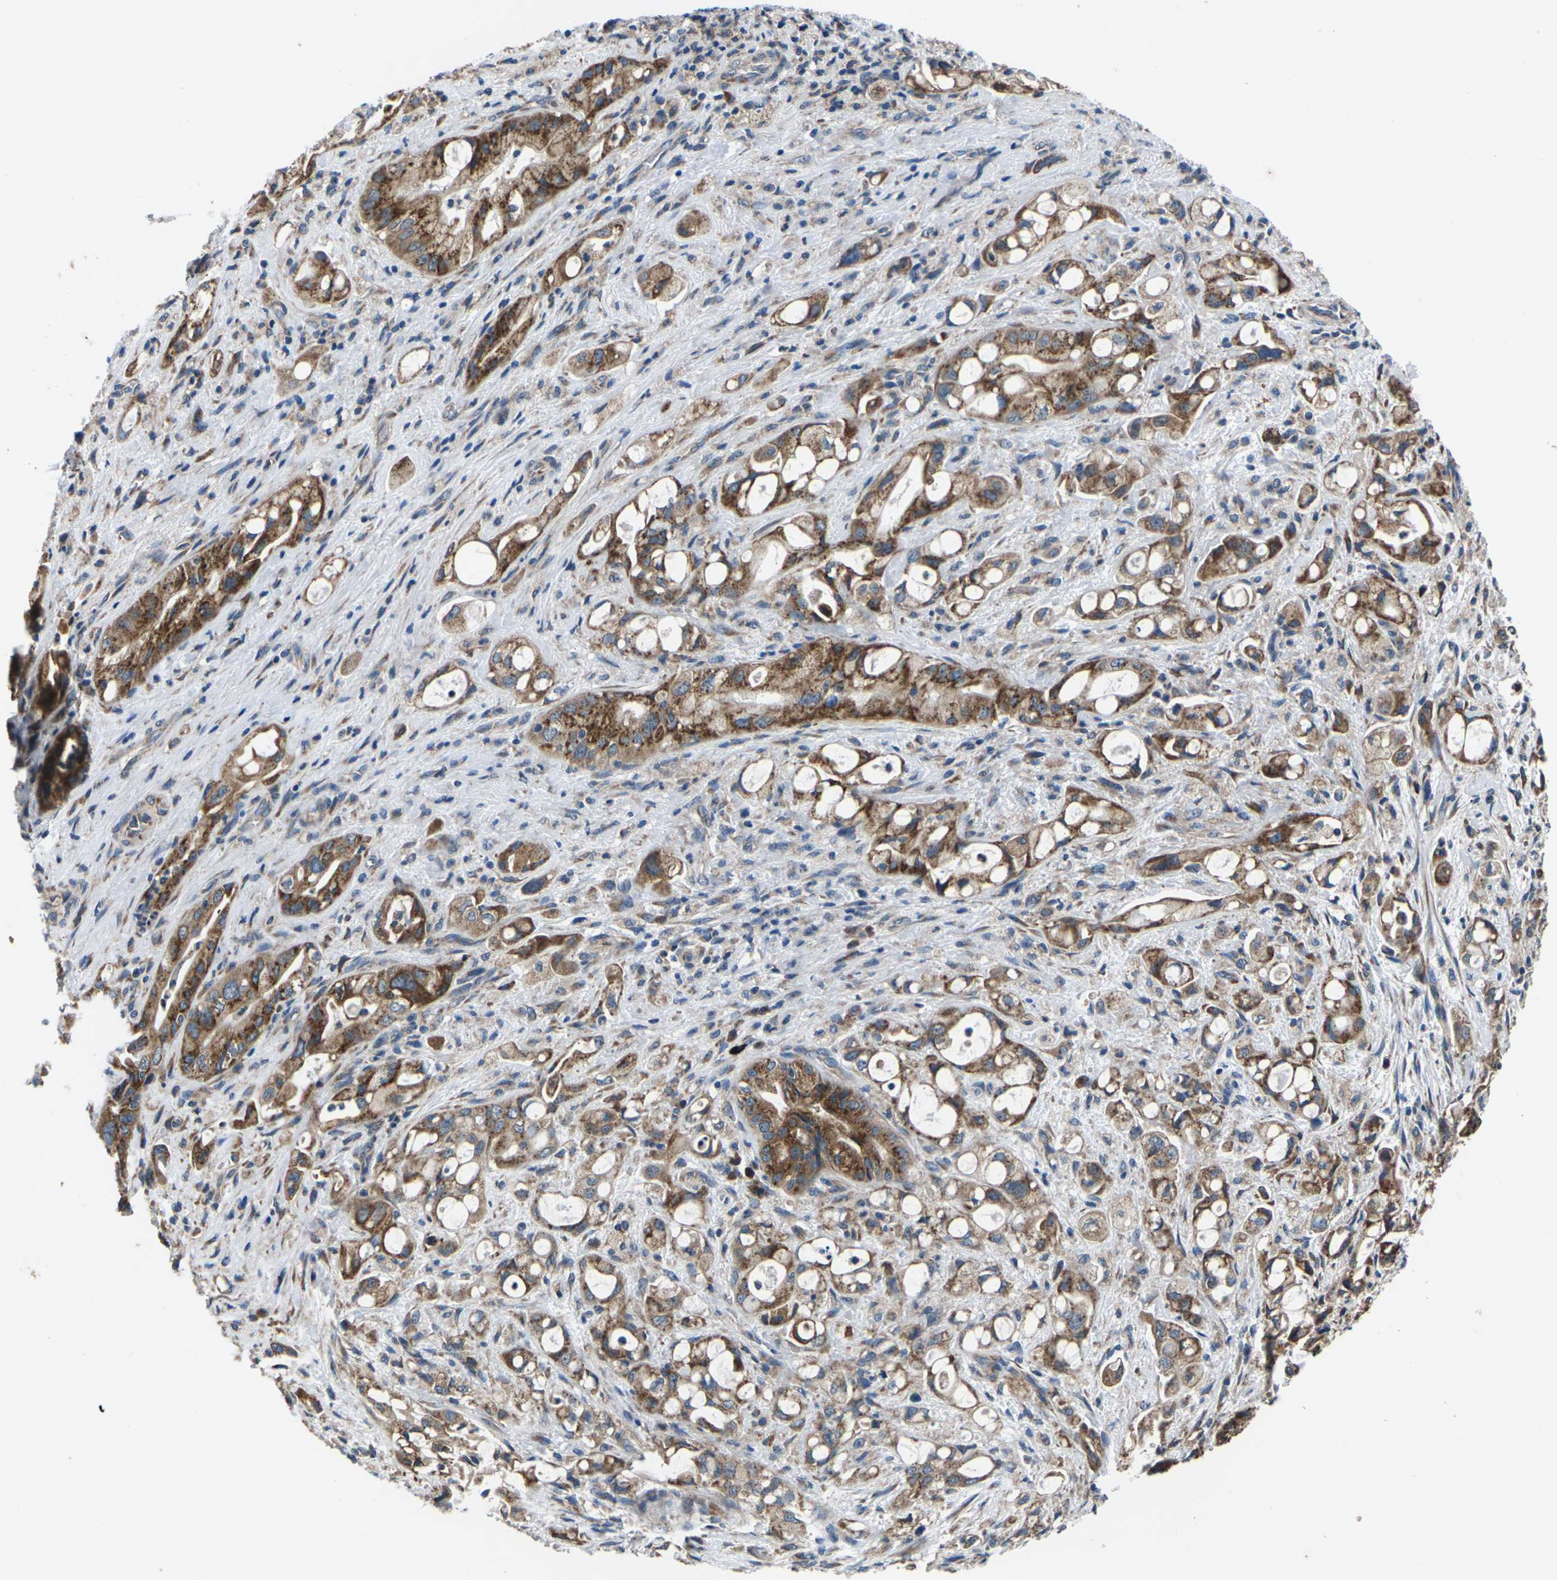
{"staining": {"intensity": "moderate", "quantity": ">75%", "location": "cytoplasmic/membranous"}, "tissue": "pancreatic cancer", "cell_type": "Tumor cells", "image_type": "cancer", "snomed": [{"axis": "morphology", "description": "Adenocarcinoma, NOS"}, {"axis": "topography", "description": "Pancreas"}], "caption": "A high-resolution image shows IHC staining of pancreatic cancer, which shows moderate cytoplasmic/membranous staining in approximately >75% of tumor cells. Using DAB (brown) and hematoxylin (blue) stains, captured at high magnification using brightfield microscopy.", "gene": "GABRP", "patient": {"sex": "male", "age": 79}}